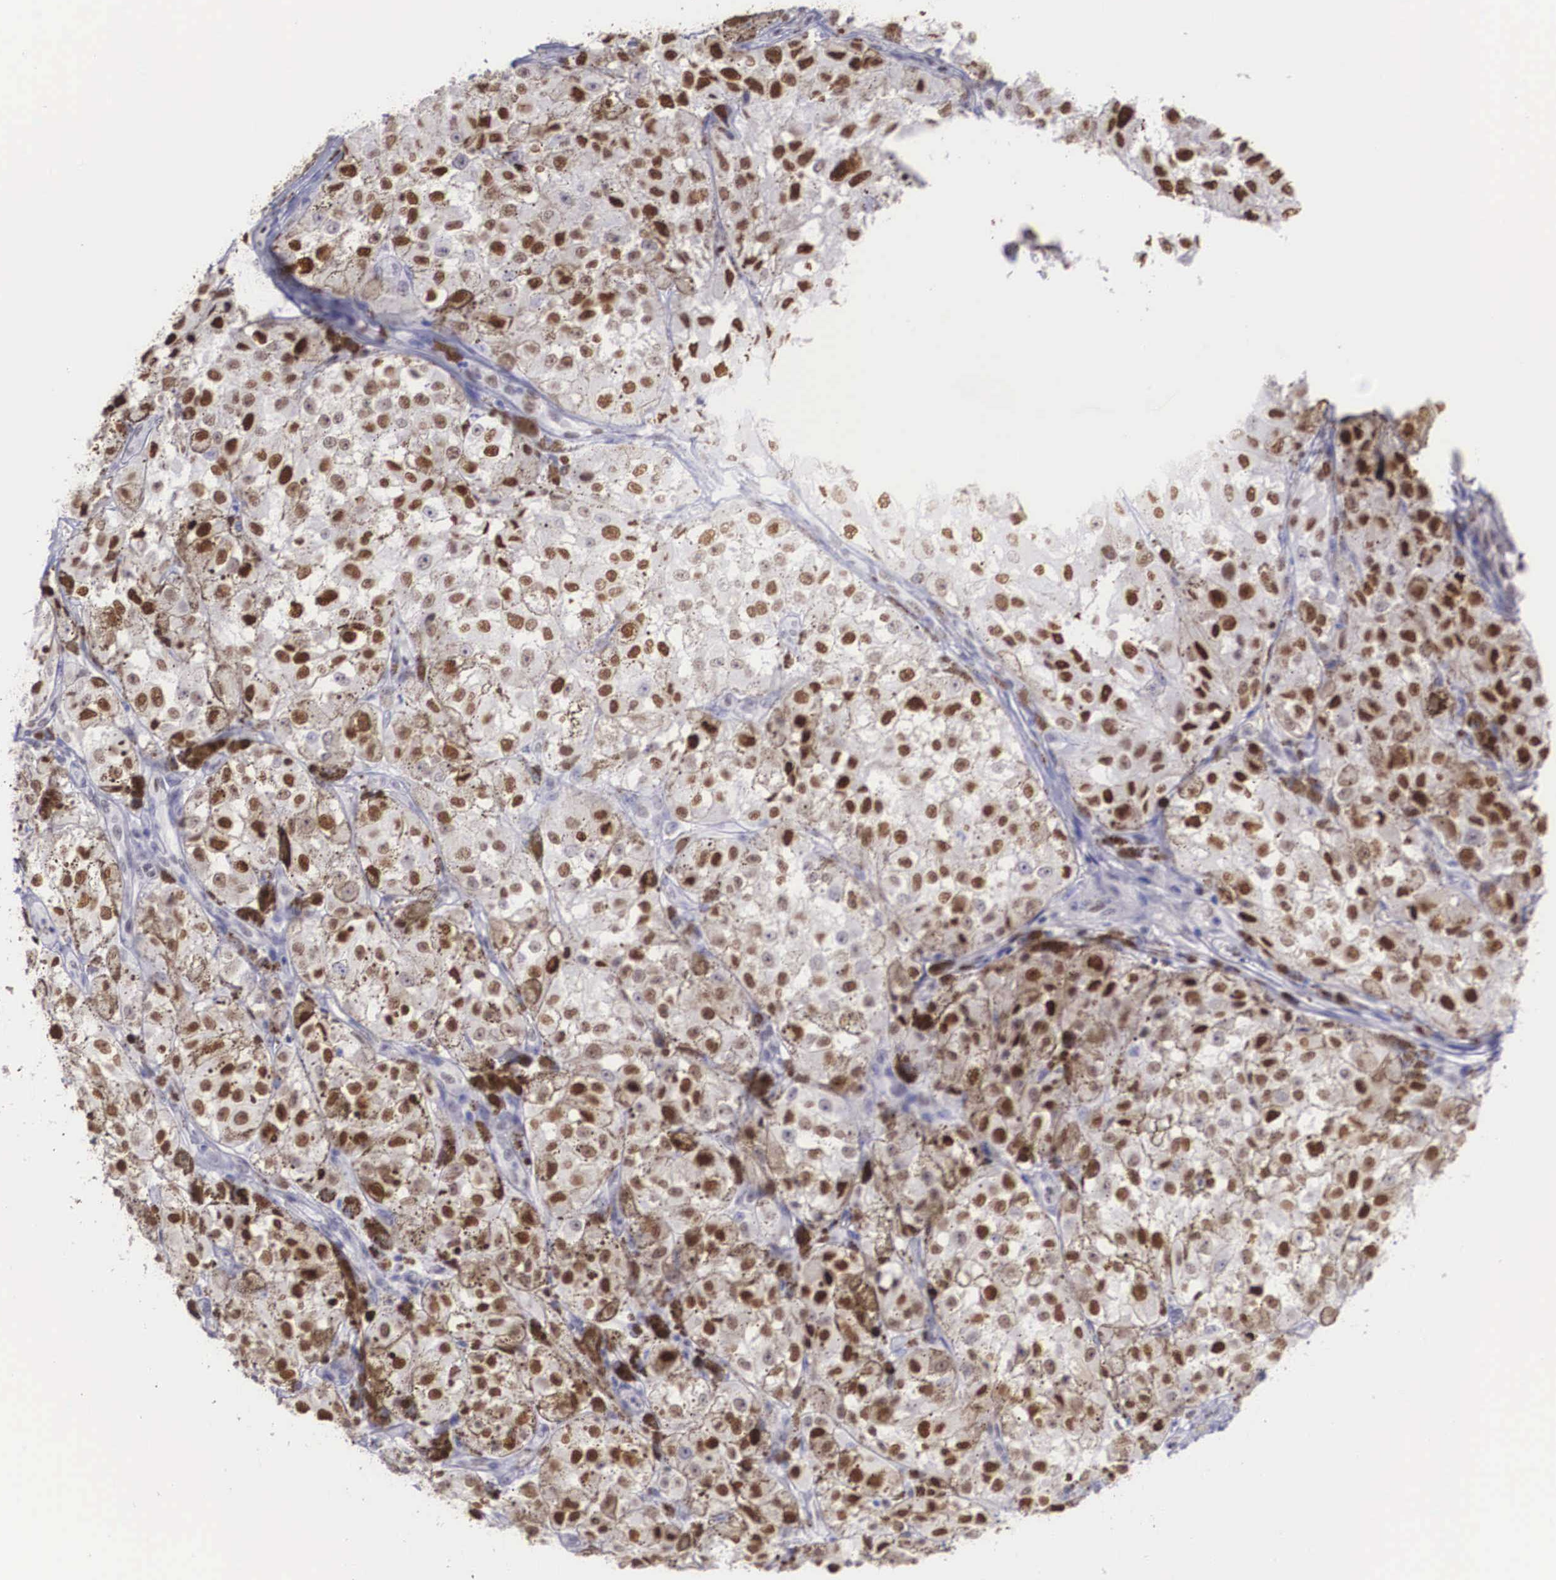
{"staining": {"intensity": "strong", "quantity": "25%-75%", "location": "nuclear"}, "tissue": "melanoma", "cell_type": "Tumor cells", "image_type": "cancer", "snomed": [{"axis": "morphology", "description": "Malignant melanoma, NOS"}, {"axis": "topography", "description": "Skin"}], "caption": "Immunohistochemistry (IHC) of human melanoma reveals high levels of strong nuclear positivity in approximately 25%-75% of tumor cells.", "gene": "HMGN5", "patient": {"sex": "male", "age": 67}}